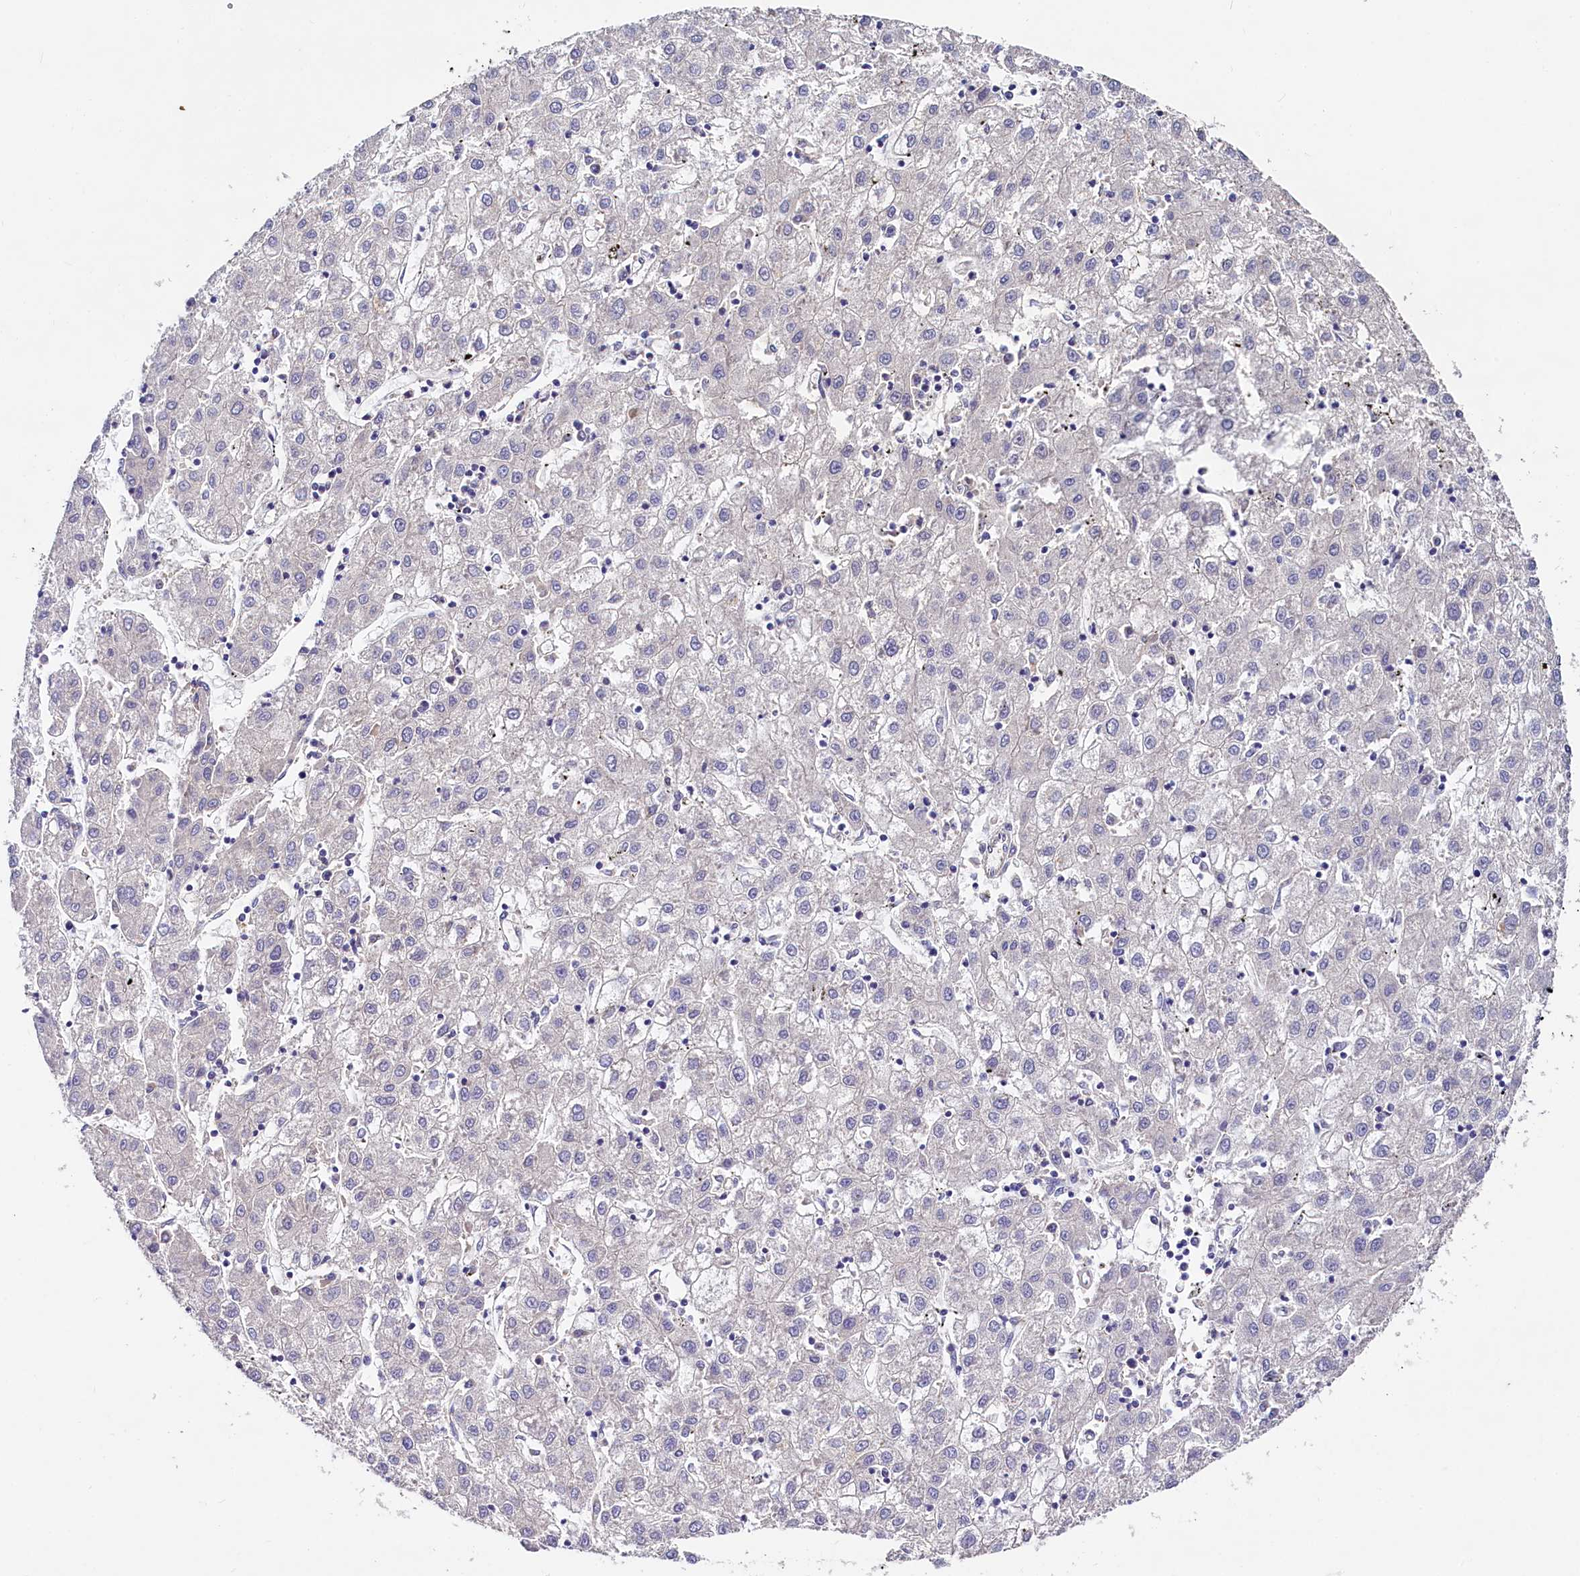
{"staining": {"intensity": "negative", "quantity": "none", "location": "none"}, "tissue": "liver cancer", "cell_type": "Tumor cells", "image_type": "cancer", "snomed": [{"axis": "morphology", "description": "Carcinoma, Hepatocellular, NOS"}, {"axis": "topography", "description": "Liver"}], "caption": "IHC histopathology image of neoplastic tissue: liver cancer stained with DAB (3,3'-diaminobenzidine) shows no significant protein expression in tumor cells.", "gene": "QARS1", "patient": {"sex": "male", "age": 72}}